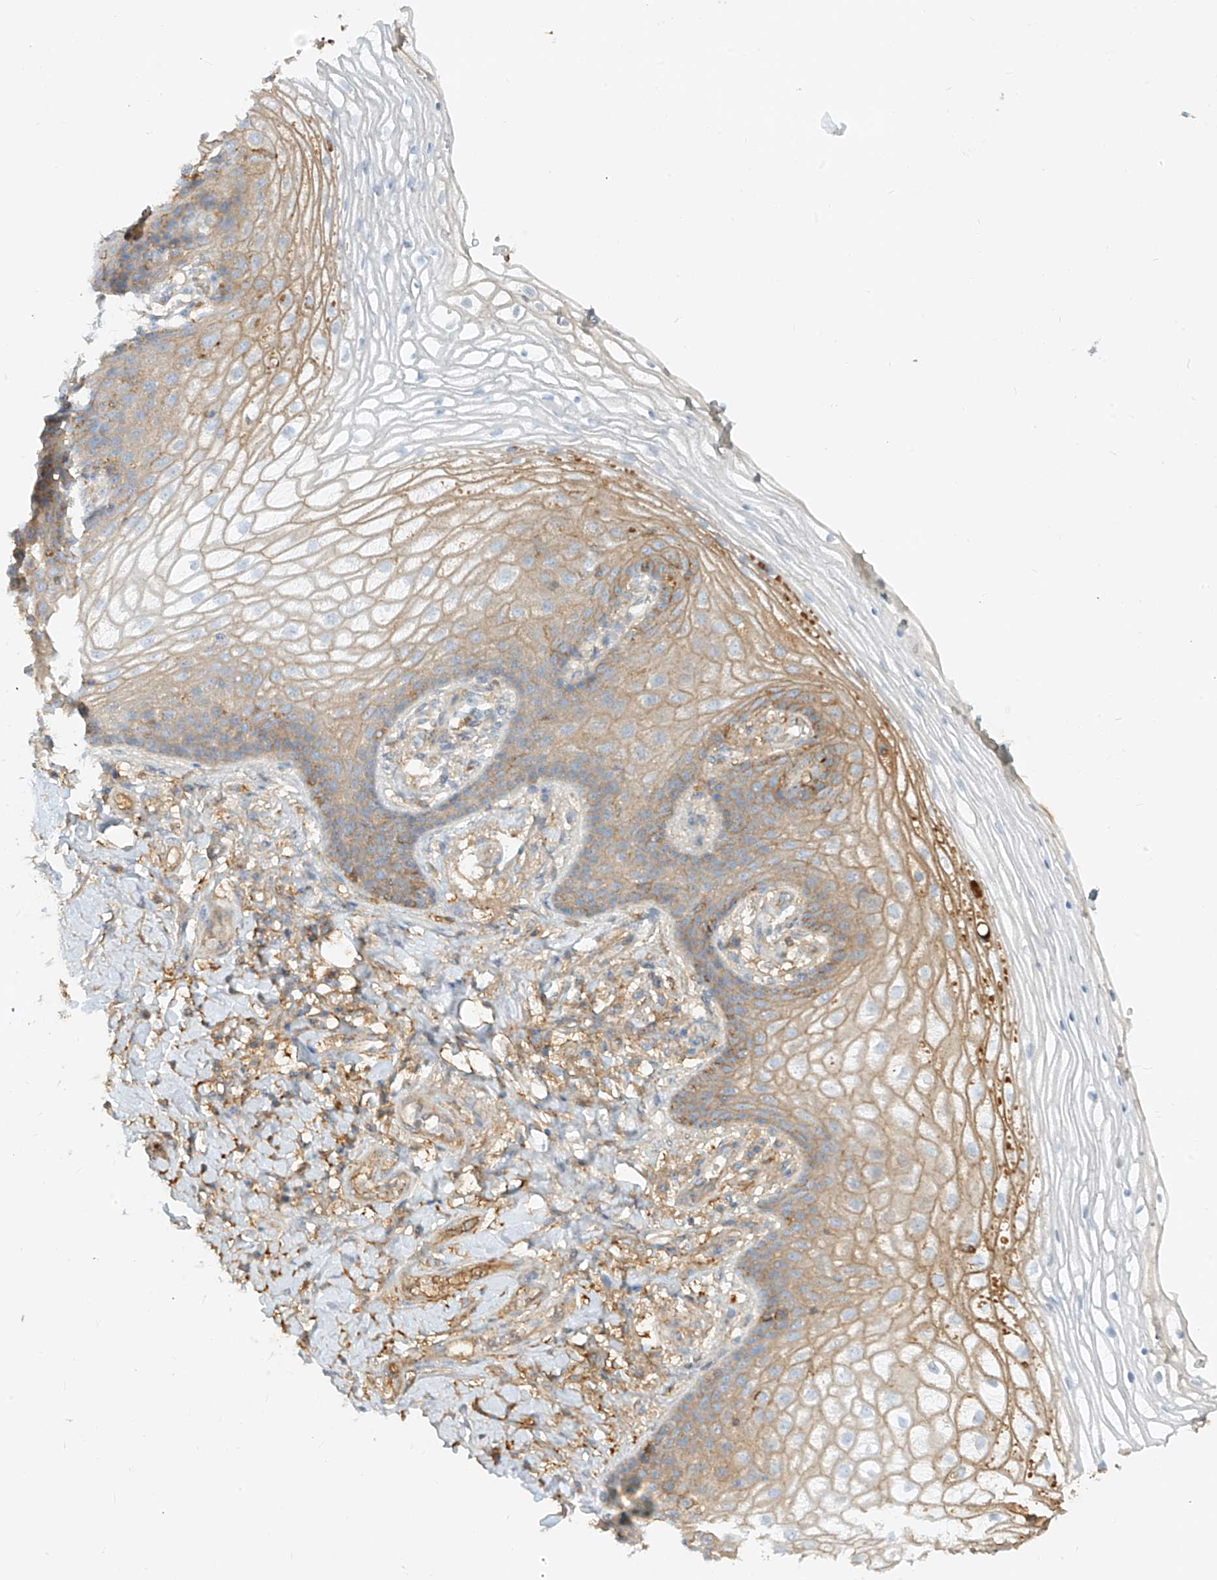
{"staining": {"intensity": "weak", "quantity": "25%-75%", "location": "cytoplasmic/membranous"}, "tissue": "vagina", "cell_type": "Squamous epithelial cells", "image_type": "normal", "snomed": [{"axis": "morphology", "description": "Normal tissue, NOS"}, {"axis": "topography", "description": "Vagina"}], "caption": "A low amount of weak cytoplasmic/membranous expression is present in about 25%-75% of squamous epithelial cells in benign vagina.", "gene": "OCSTAMP", "patient": {"sex": "female", "age": 60}}